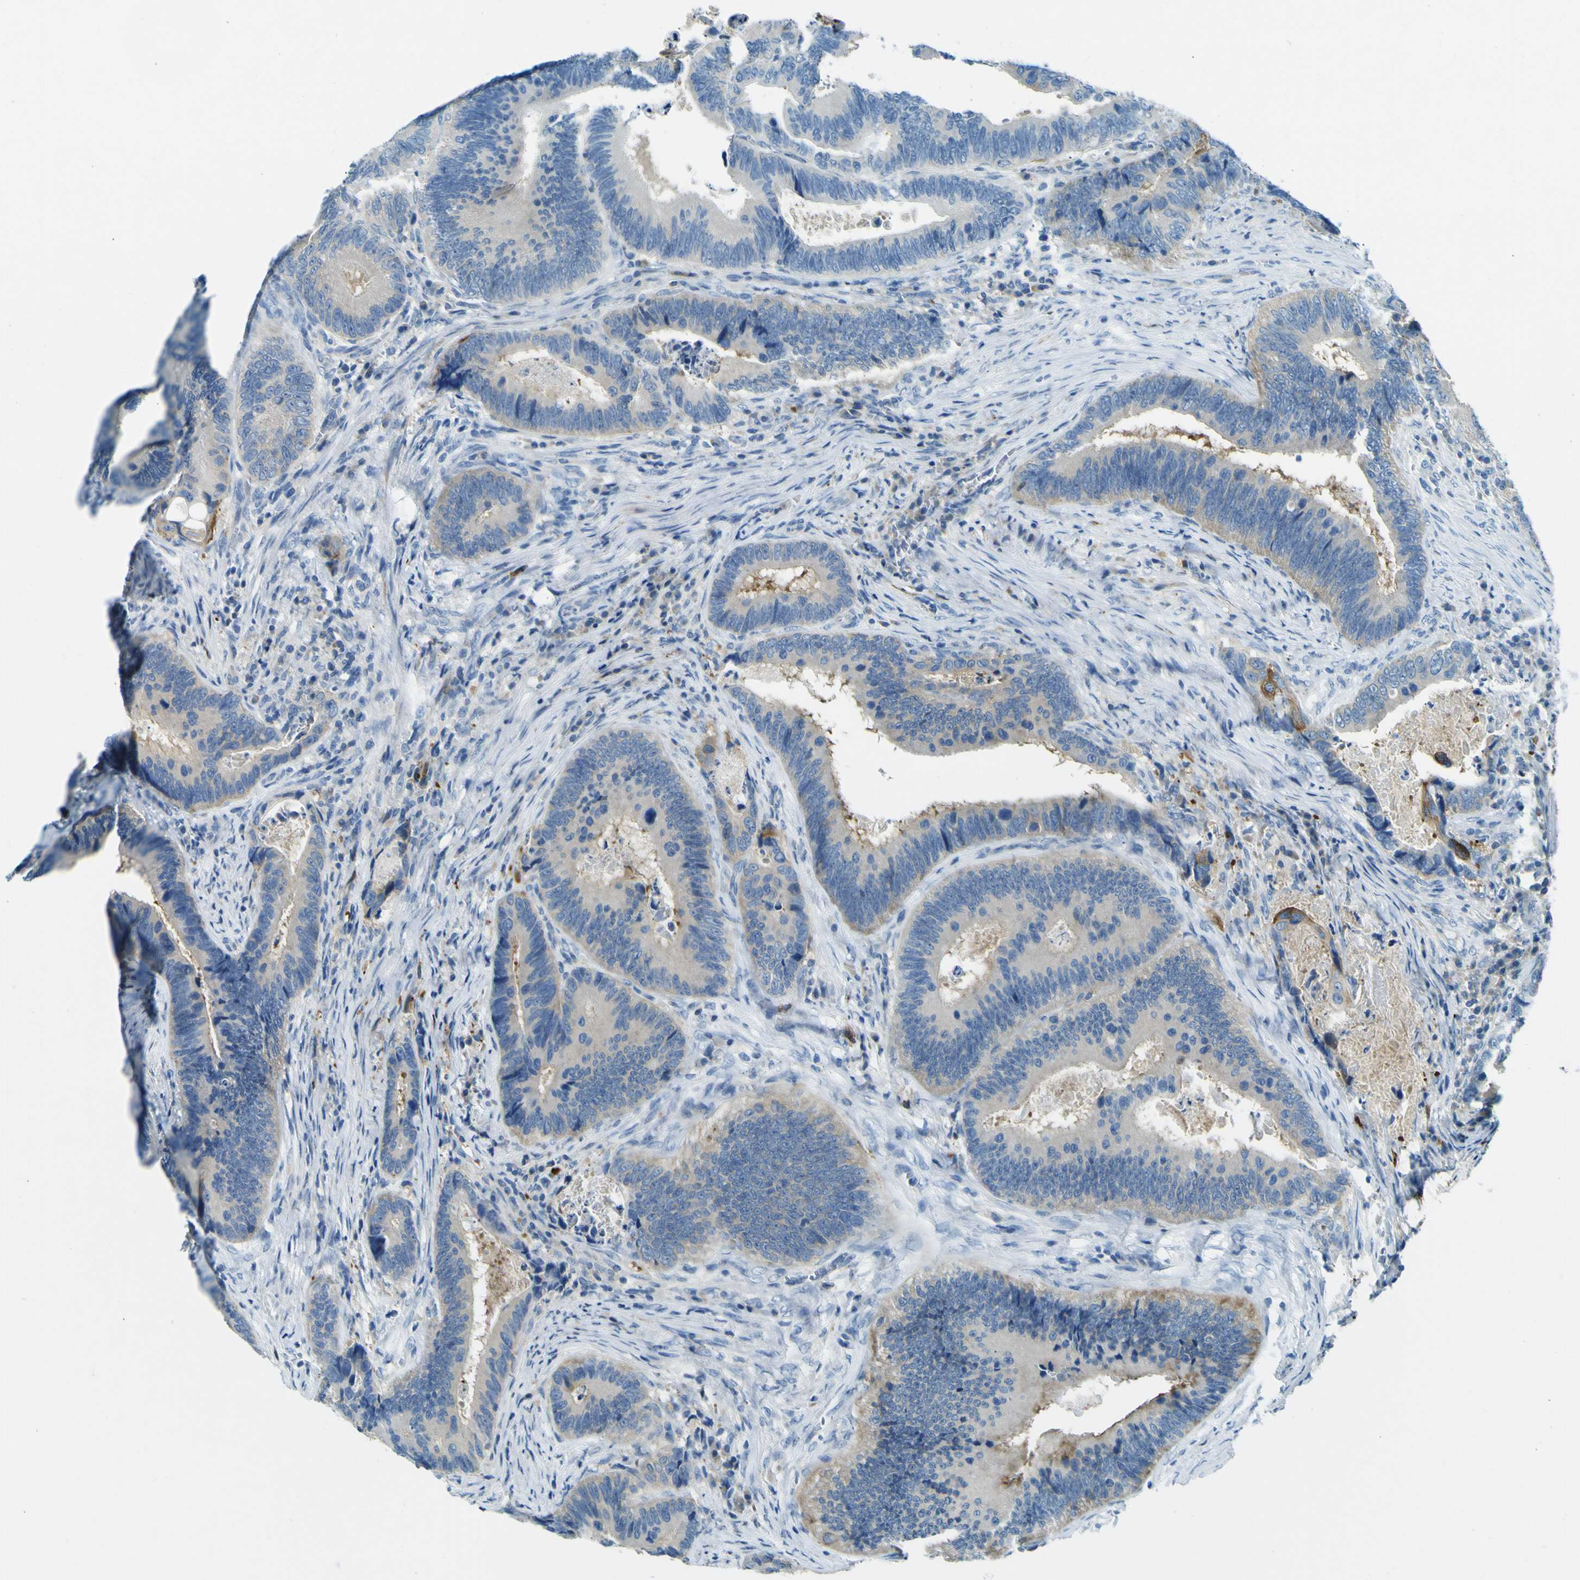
{"staining": {"intensity": "moderate", "quantity": "<25%", "location": "cytoplasmic/membranous"}, "tissue": "colorectal cancer", "cell_type": "Tumor cells", "image_type": "cancer", "snomed": [{"axis": "morphology", "description": "Inflammation, NOS"}, {"axis": "morphology", "description": "Adenocarcinoma, NOS"}, {"axis": "topography", "description": "Colon"}], "caption": "Protein staining of colorectal adenocarcinoma tissue displays moderate cytoplasmic/membranous positivity in approximately <25% of tumor cells. Nuclei are stained in blue.", "gene": "SORCS1", "patient": {"sex": "male", "age": 72}}